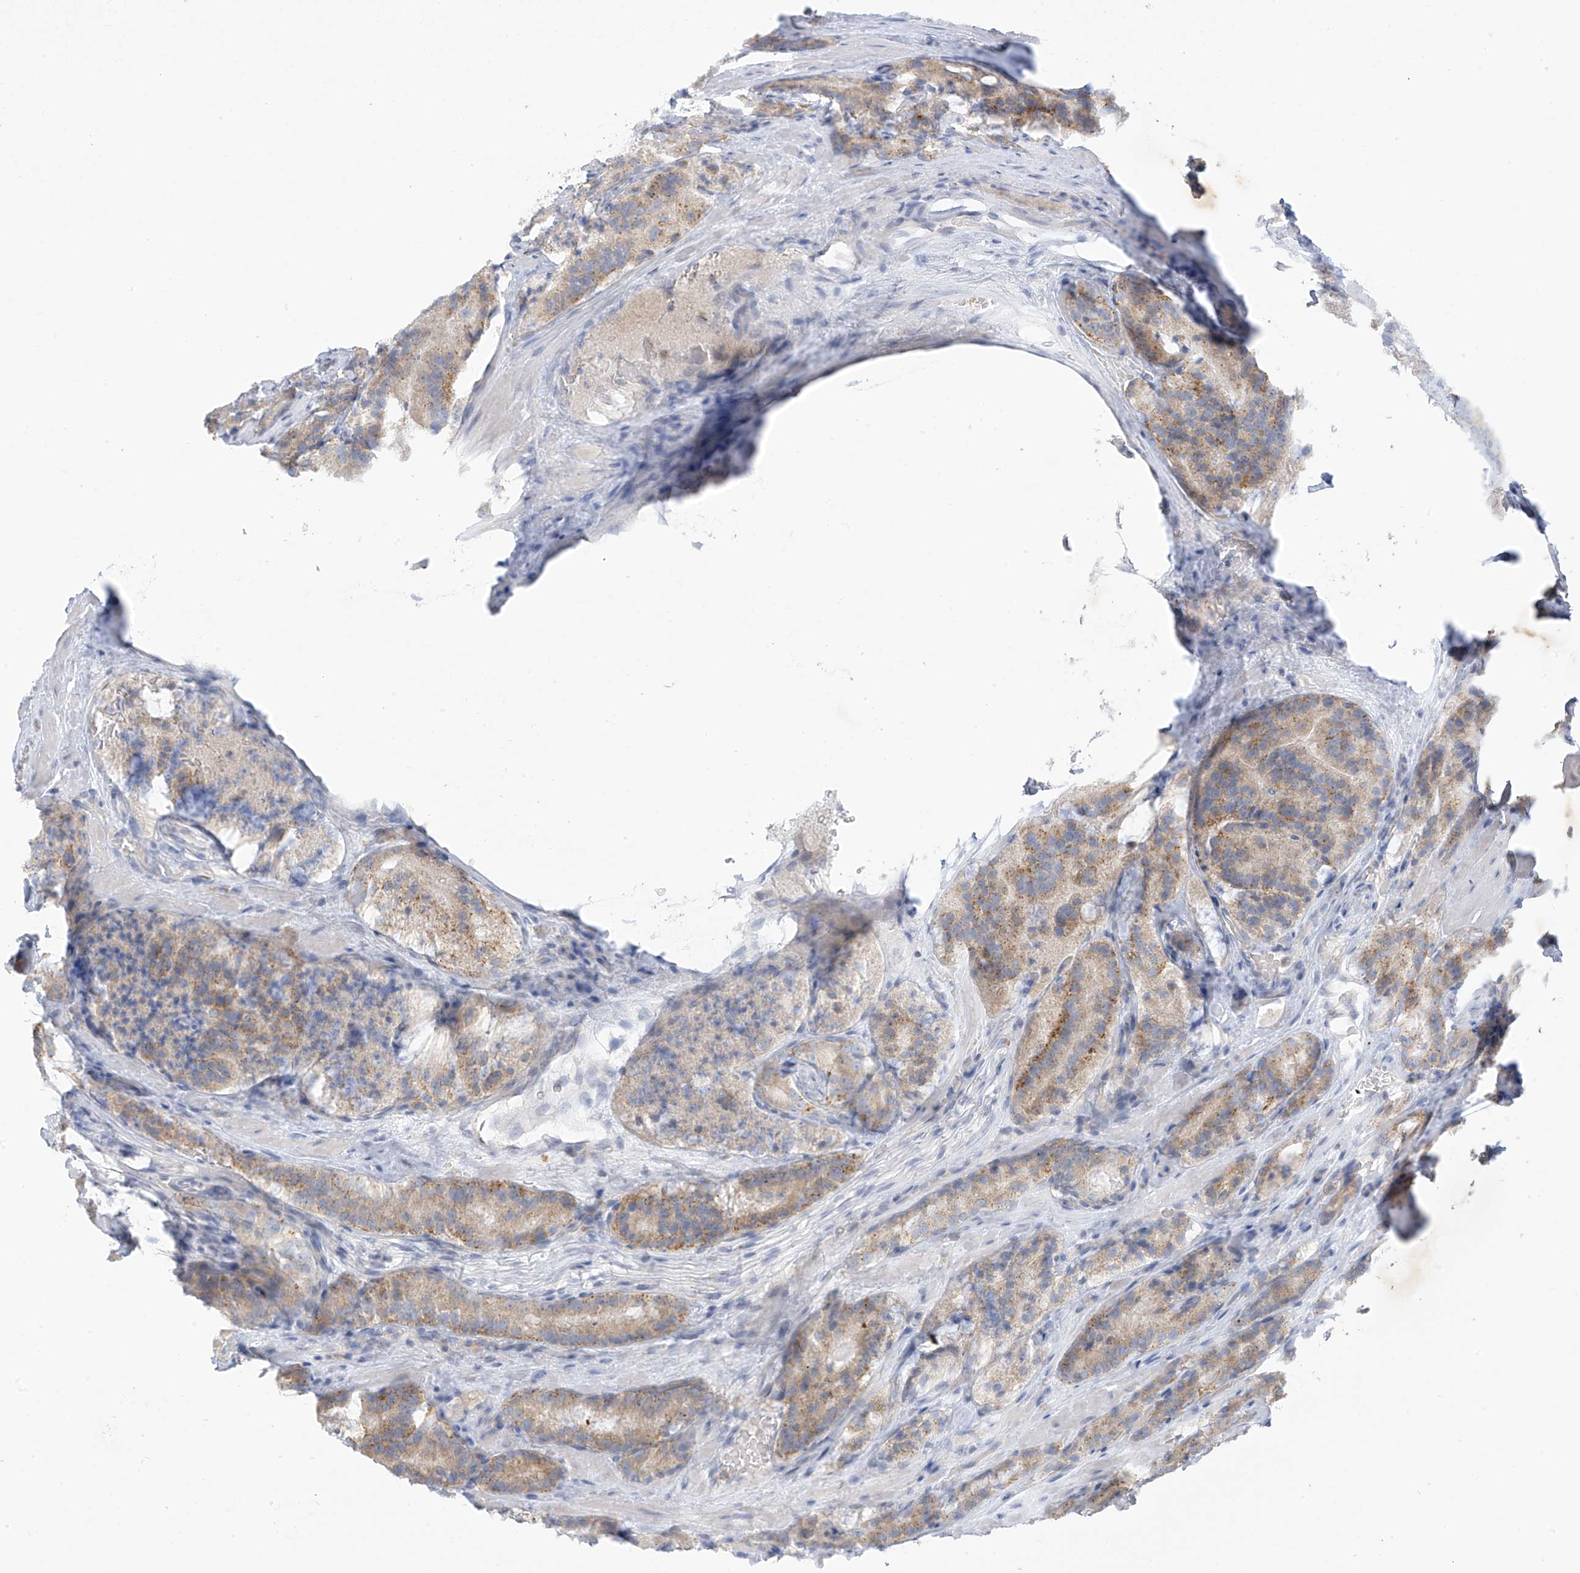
{"staining": {"intensity": "moderate", "quantity": "<25%", "location": "cytoplasmic/membranous"}, "tissue": "prostate cancer", "cell_type": "Tumor cells", "image_type": "cancer", "snomed": [{"axis": "morphology", "description": "Adenocarcinoma, High grade"}, {"axis": "topography", "description": "Prostate"}], "caption": "A brown stain highlights moderate cytoplasmic/membranous expression of a protein in prostate adenocarcinoma (high-grade) tumor cells.", "gene": "SLC6A12", "patient": {"sex": "male", "age": 57}}